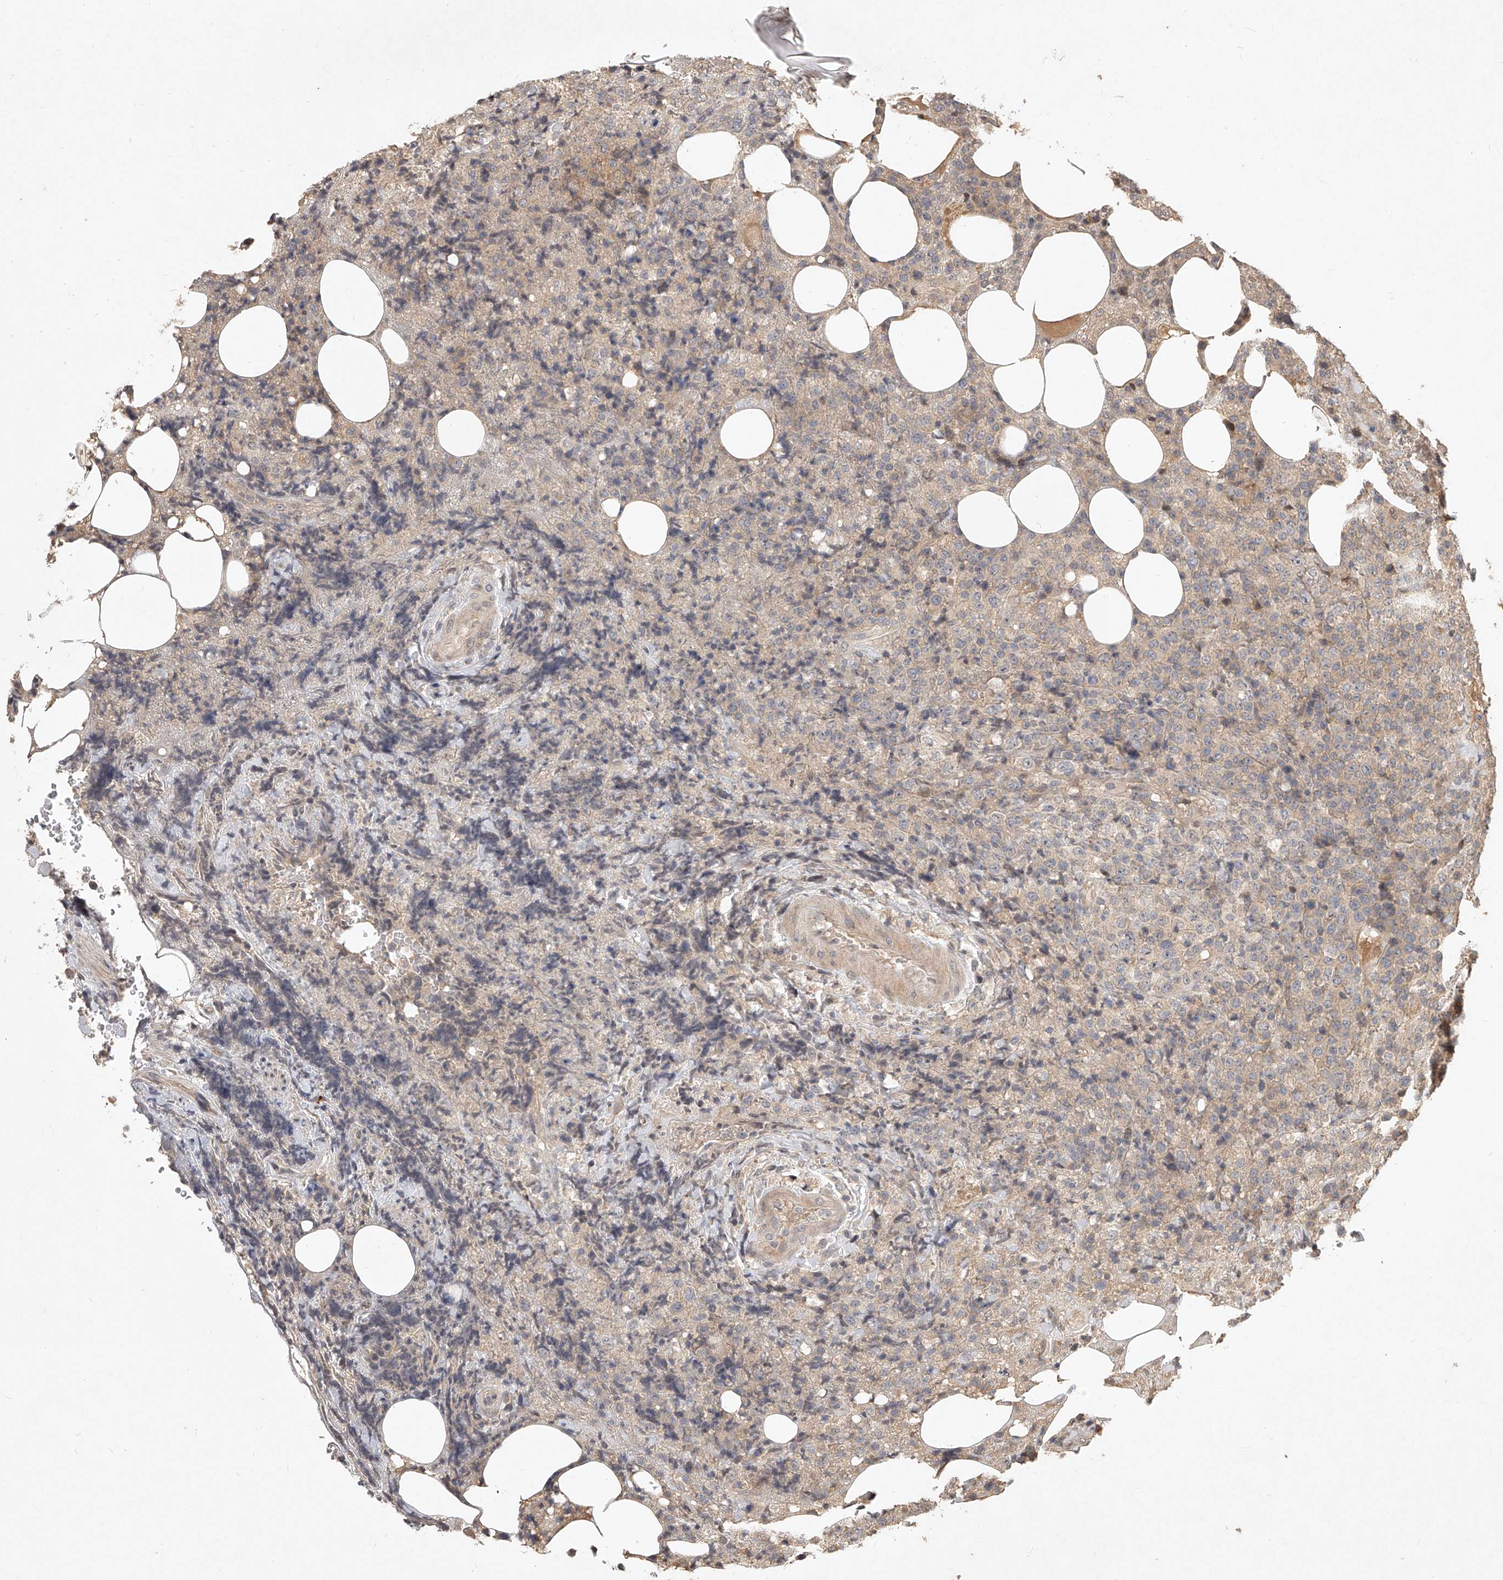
{"staining": {"intensity": "negative", "quantity": "none", "location": "none"}, "tissue": "lymphoma", "cell_type": "Tumor cells", "image_type": "cancer", "snomed": [{"axis": "morphology", "description": "Malignant lymphoma, non-Hodgkin's type, High grade"}, {"axis": "topography", "description": "Lymph node"}], "caption": "A high-resolution photomicrograph shows immunohistochemistry (IHC) staining of lymphoma, which reveals no significant positivity in tumor cells.", "gene": "SLC37A1", "patient": {"sex": "male", "age": 13}}